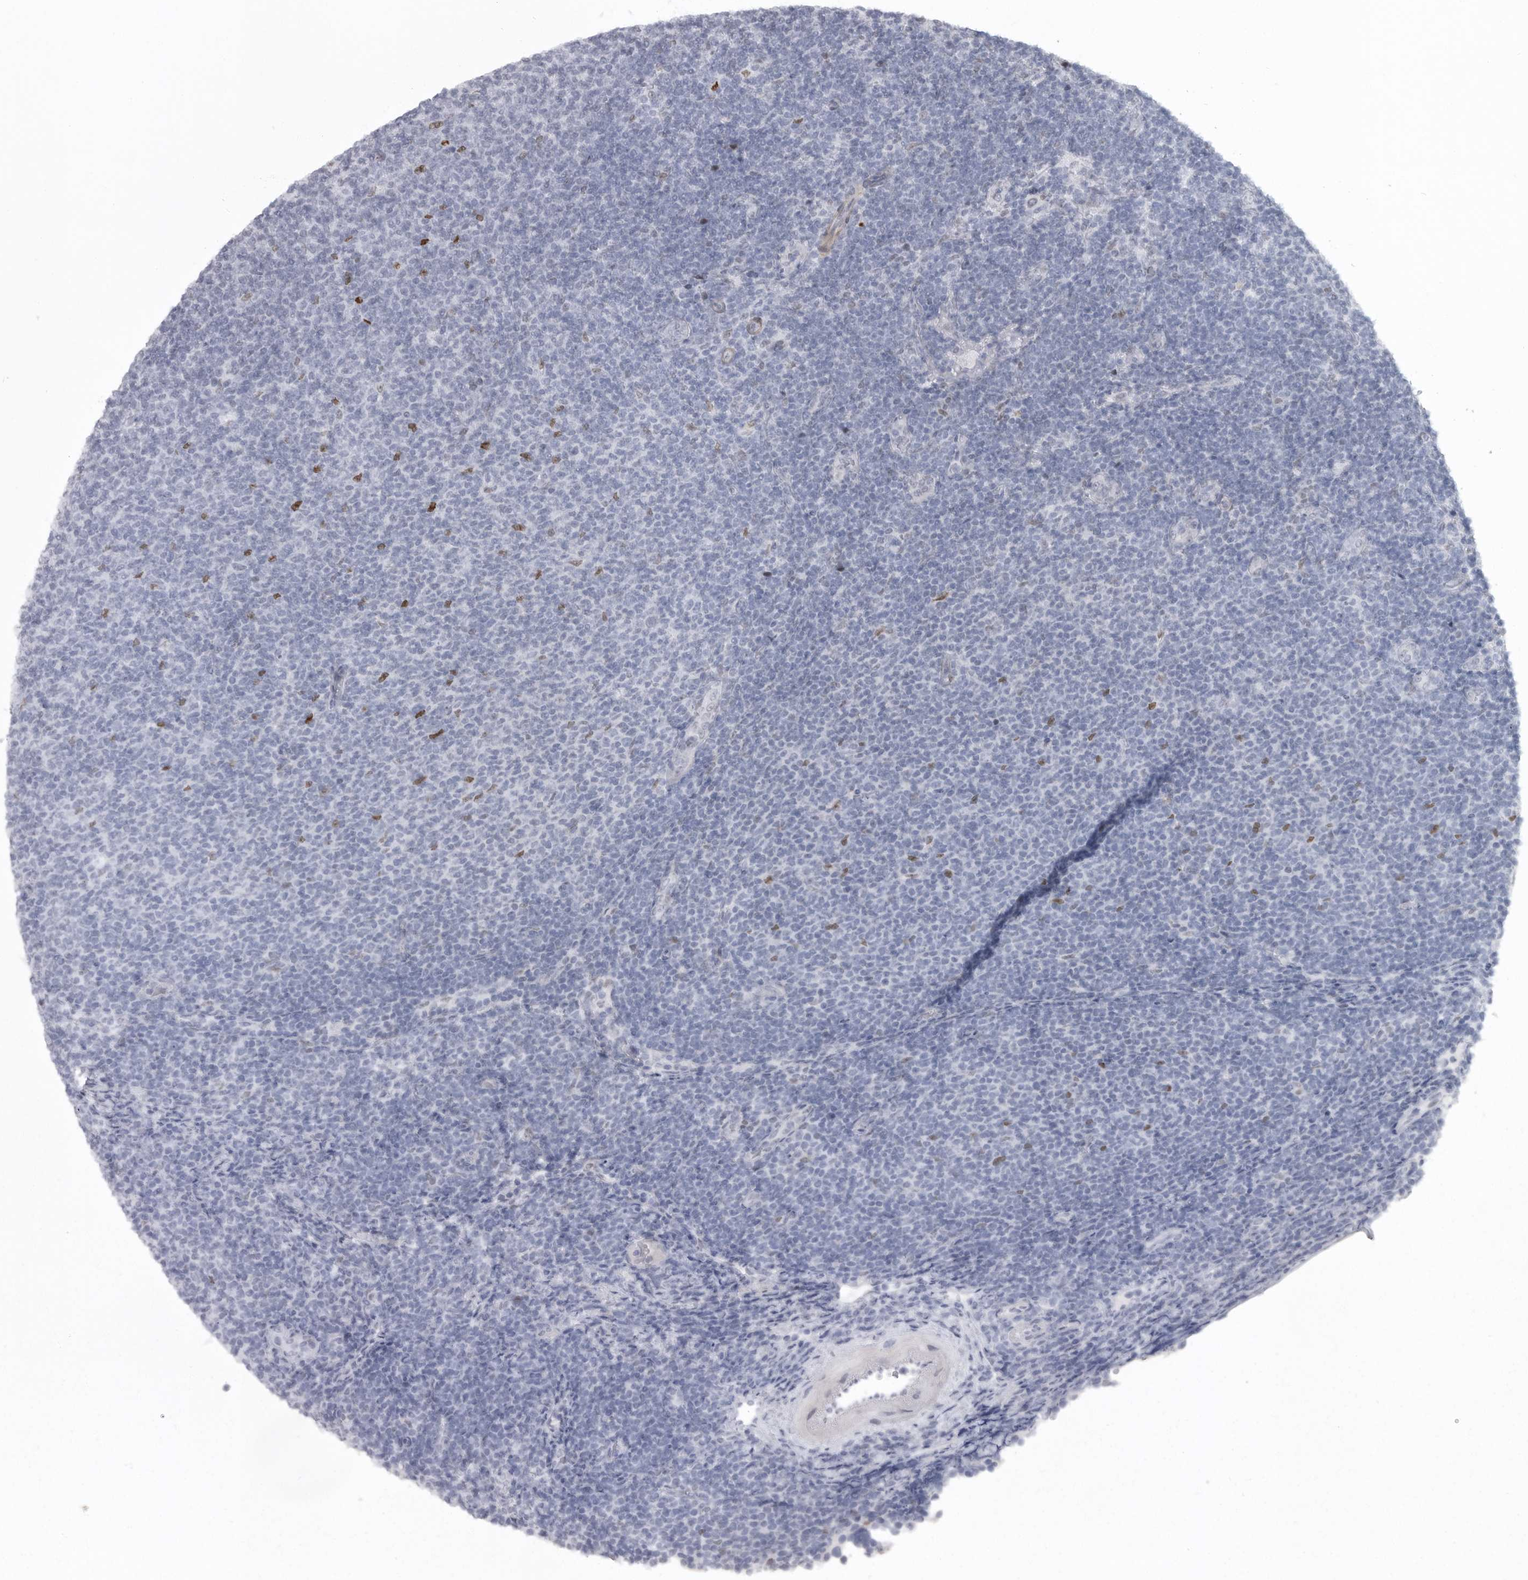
{"staining": {"intensity": "negative", "quantity": "none", "location": "none"}, "tissue": "lymphoma", "cell_type": "Tumor cells", "image_type": "cancer", "snomed": [{"axis": "morphology", "description": "Malignant lymphoma, non-Hodgkin's type, Low grade"}, {"axis": "topography", "description": "Lymph node"}], "caption": "The immunohistochemistry image has no significant staining in tumor cells of low-grade malignant lymphoma, non-Hodgkin's type tissue.", "gene": "HMGN3", "patient": {"sex": "male", "age": 66}}